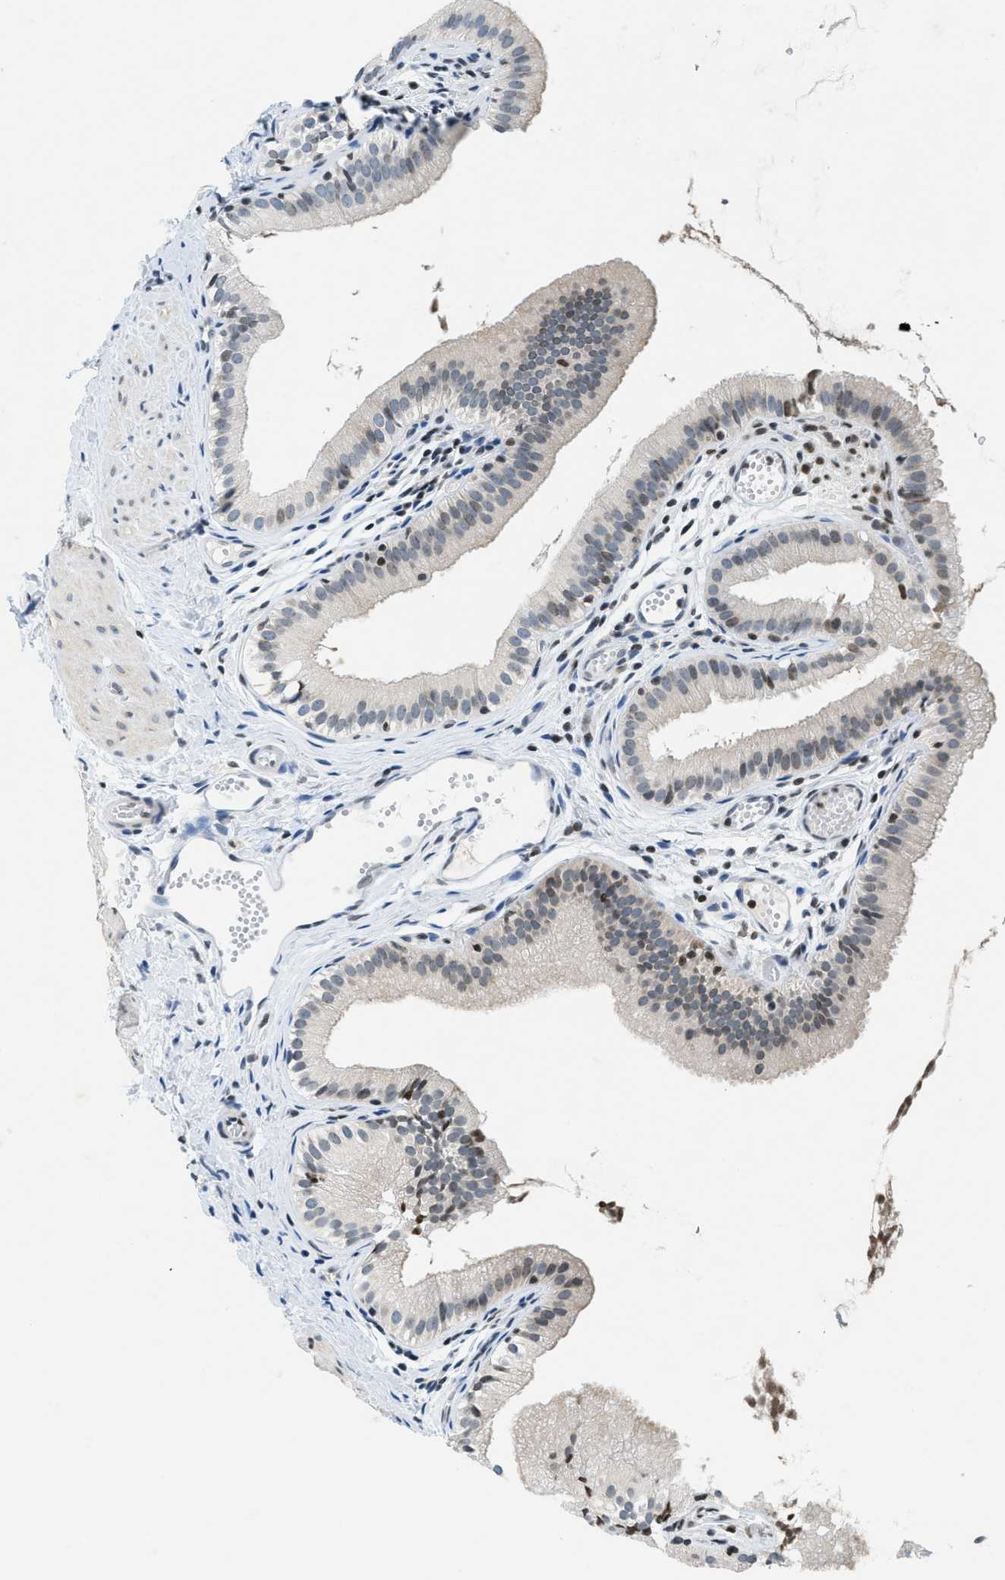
{"staining": {"intensity": "weak", "quantity": "<25%", "location": "nuclear"}, "tissue": "gallbladder", "cell_type": "Glandular cells", "image_type": "normal", "snomed": [{"axis": "morphology", "description": "Normal tissue, NOS"}, {"axis": "topography", "description": "Gallbladder"}], "caption": "DAB (3,3'-diaminobenzidine) immunohistochemical staining of normal gallbladder displays no significant expression in glandular cells.", "gene": "UVRAG", "patient": {"sex": "female", "age": 26}}